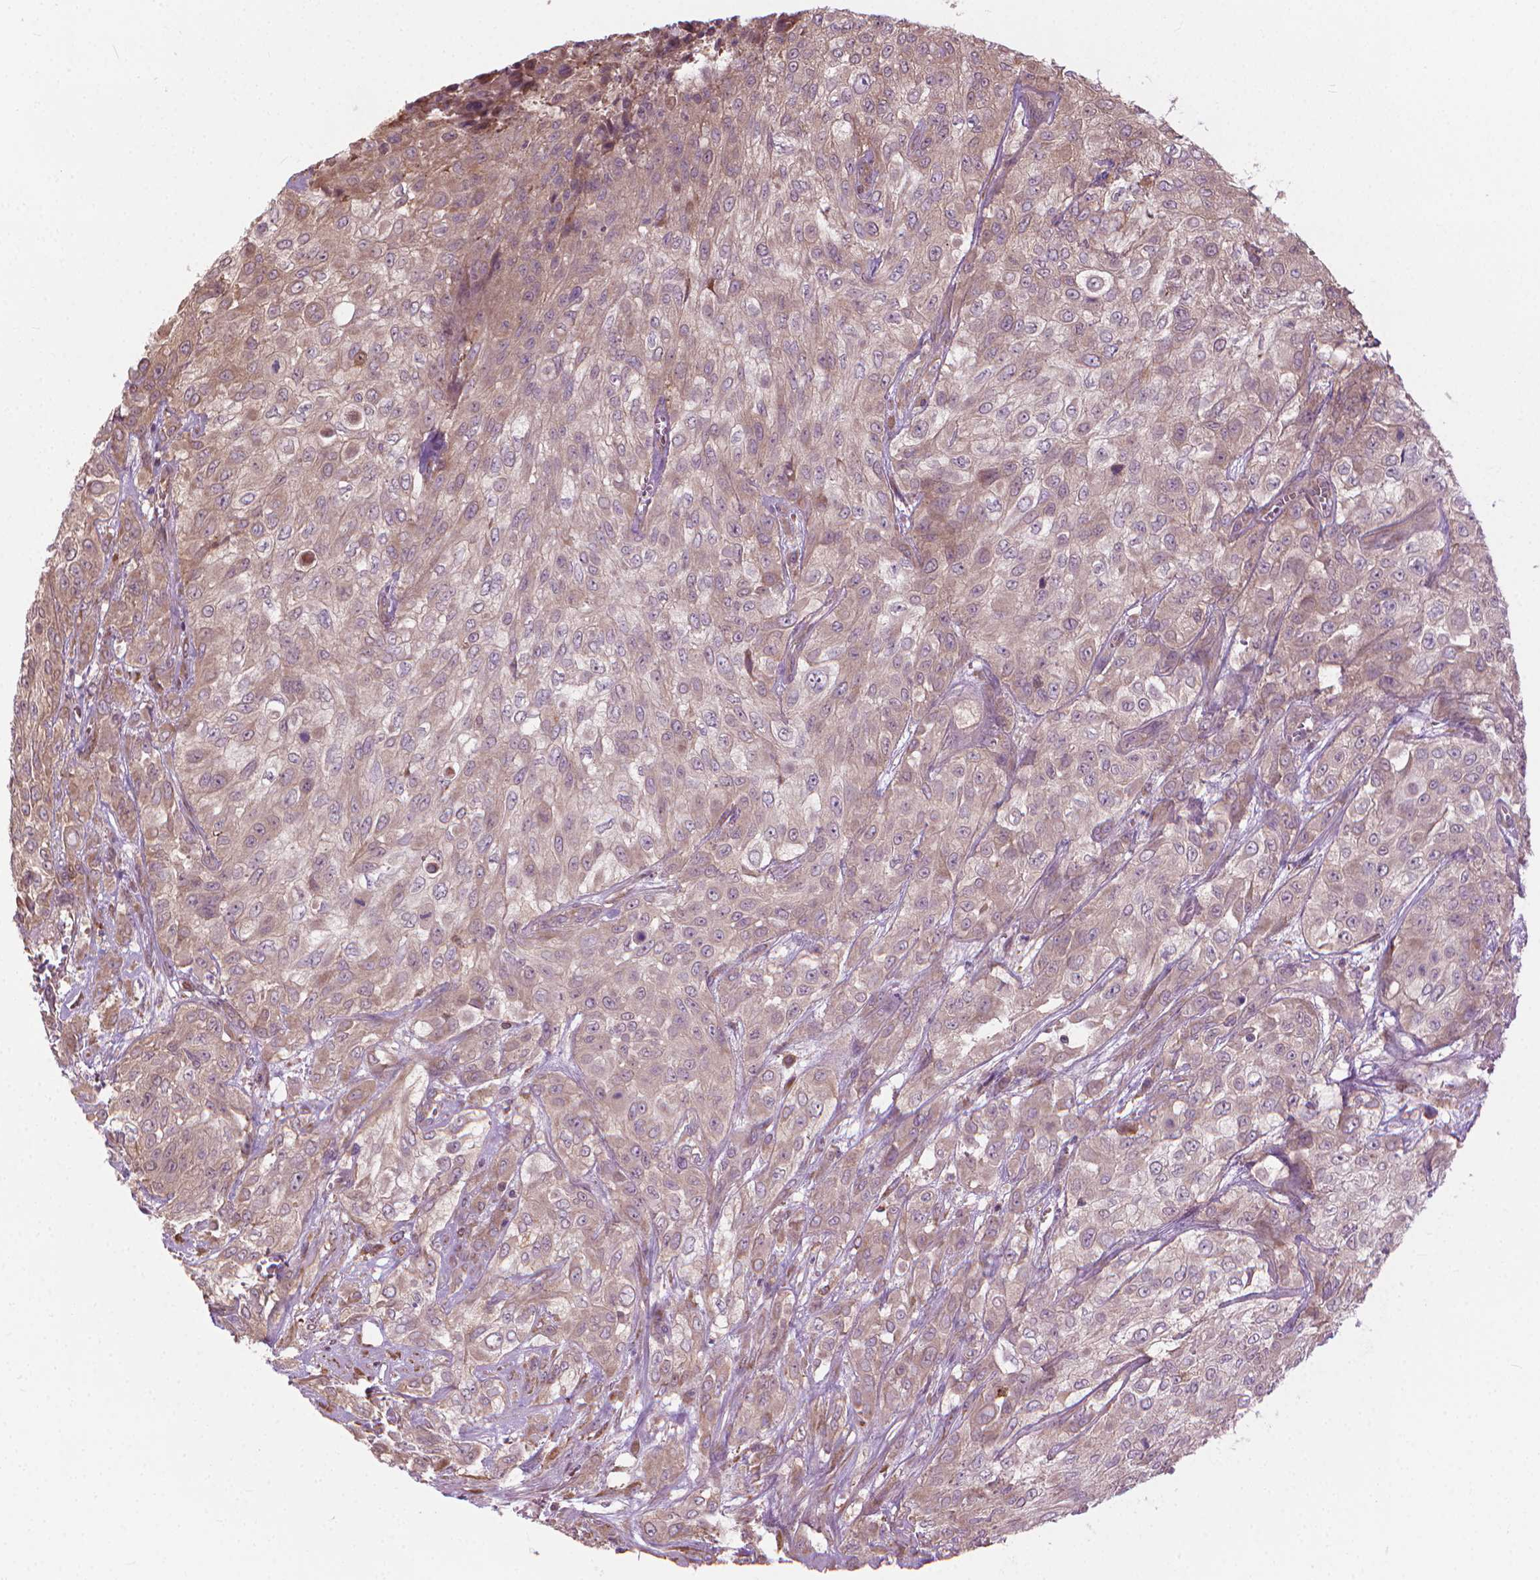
{"staining": {"intensity": "weak", "quantity": "25%-75%", "location": "cytoplasmic/membranous"}, "tissue": "urothelial cancer", "cell_type": "Tumor cells", "image_type": "cancer", "snomed": [{"axis": "morphology", "description": "Urothelial carcinoma, High grade"}, {"axis": "topography", "description": "Urinary bladder"}], "caption": "The image reveals immunohistochemical staining of urothelial cancer. There is weak cytoplasmic/membranous positivity is identified in approximately 25%-75% of tumor cells.", "gene": "NUDT1", "patient": {"sex": "male", "age": 57}}